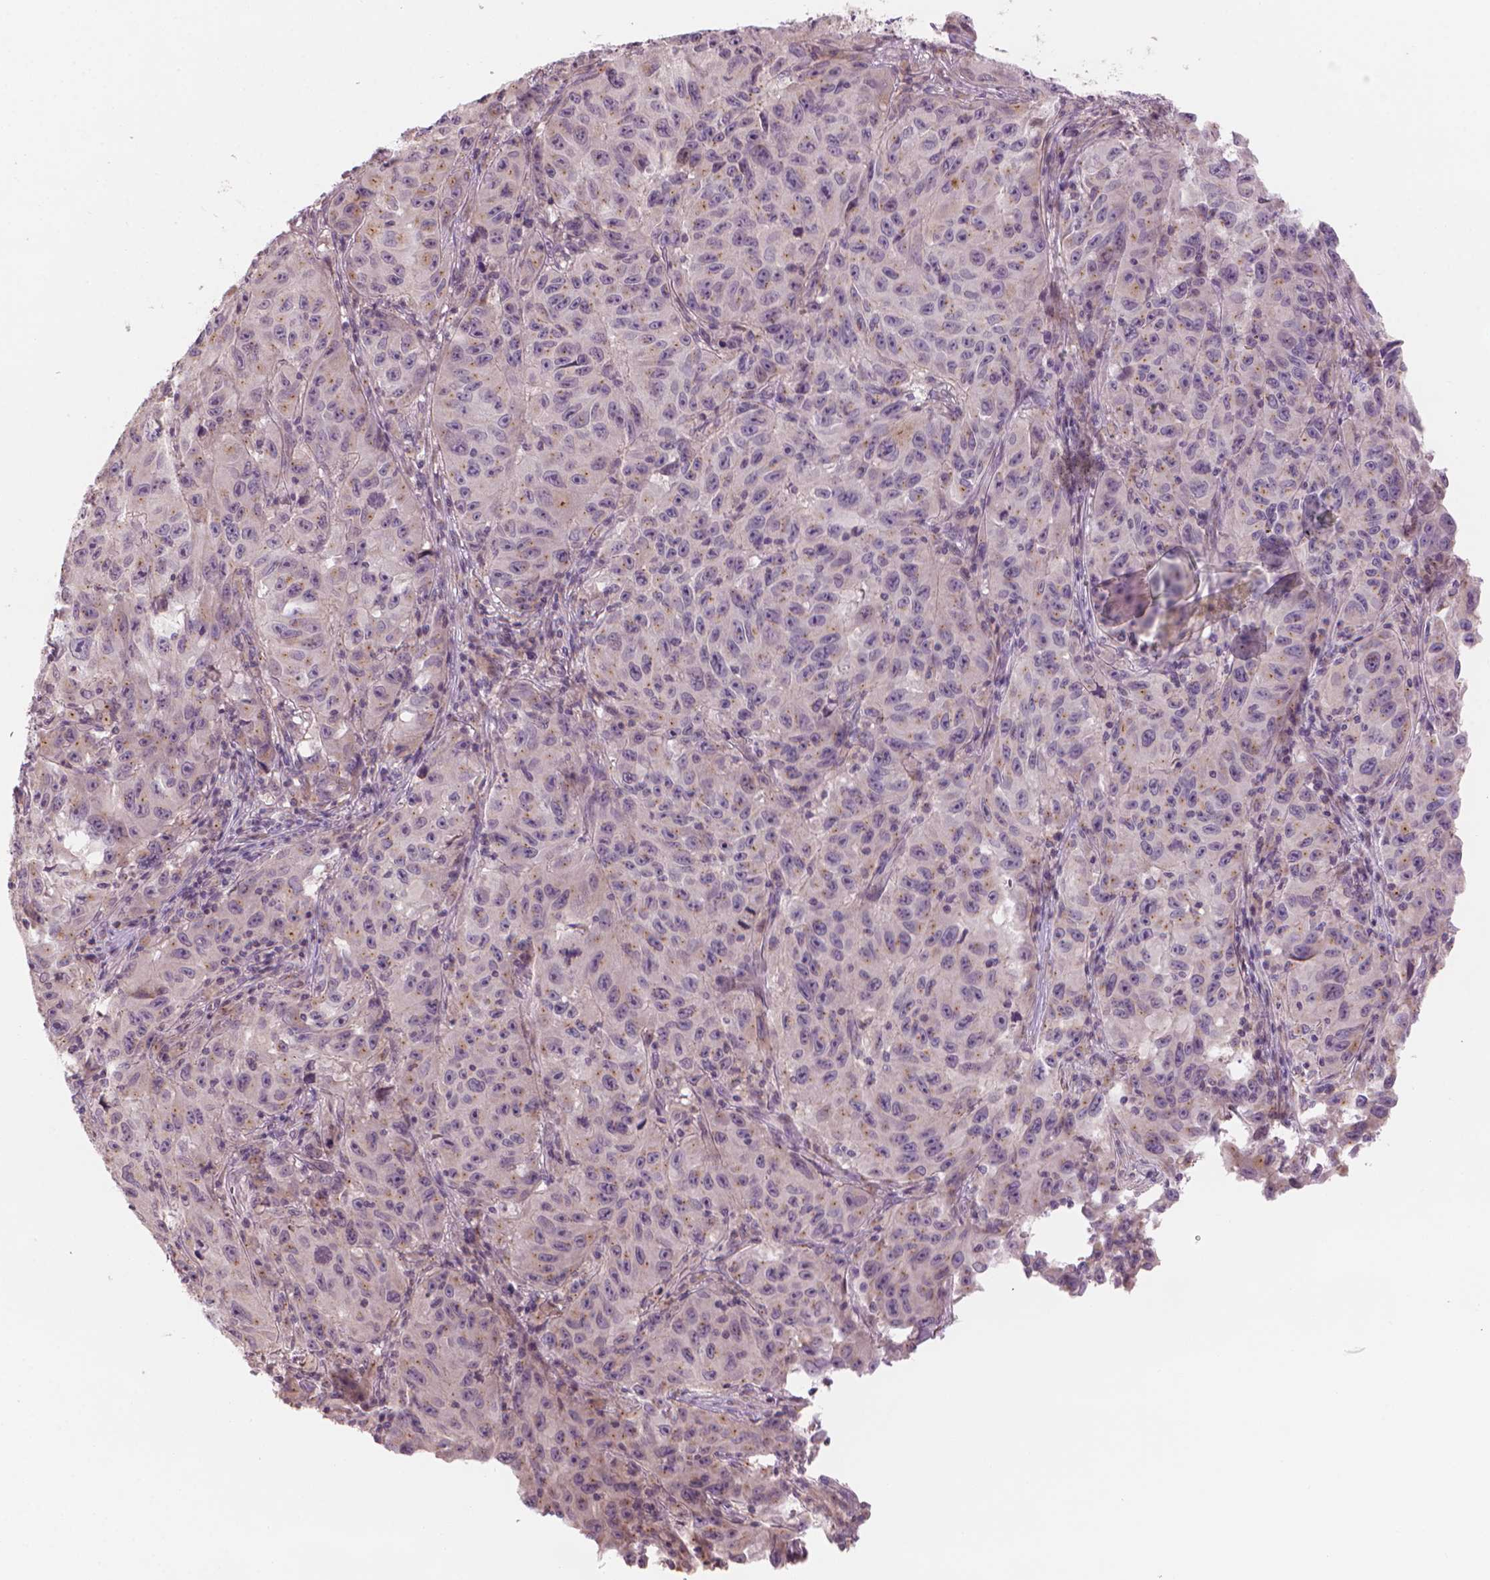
{"staining": {"intensity": "weak", "quantity": "<25%", "location": "nuclear"}, "tissue": "melanoma", "cell_type": "Tumor cells", "image_type": "cancer", "snomed": [{"axis": "morphology", "description": "Malignant melanoma, NOS"}, {"axis": "topography", "description": "Vulva, labia, clitoris and Bartholin´s gland, NO"}], "caption": "A micrograph of human melanoma is negative for staining in tumor cells.", "gene": "IFFO1", "patient": {"sex": "female", "age": 75}}